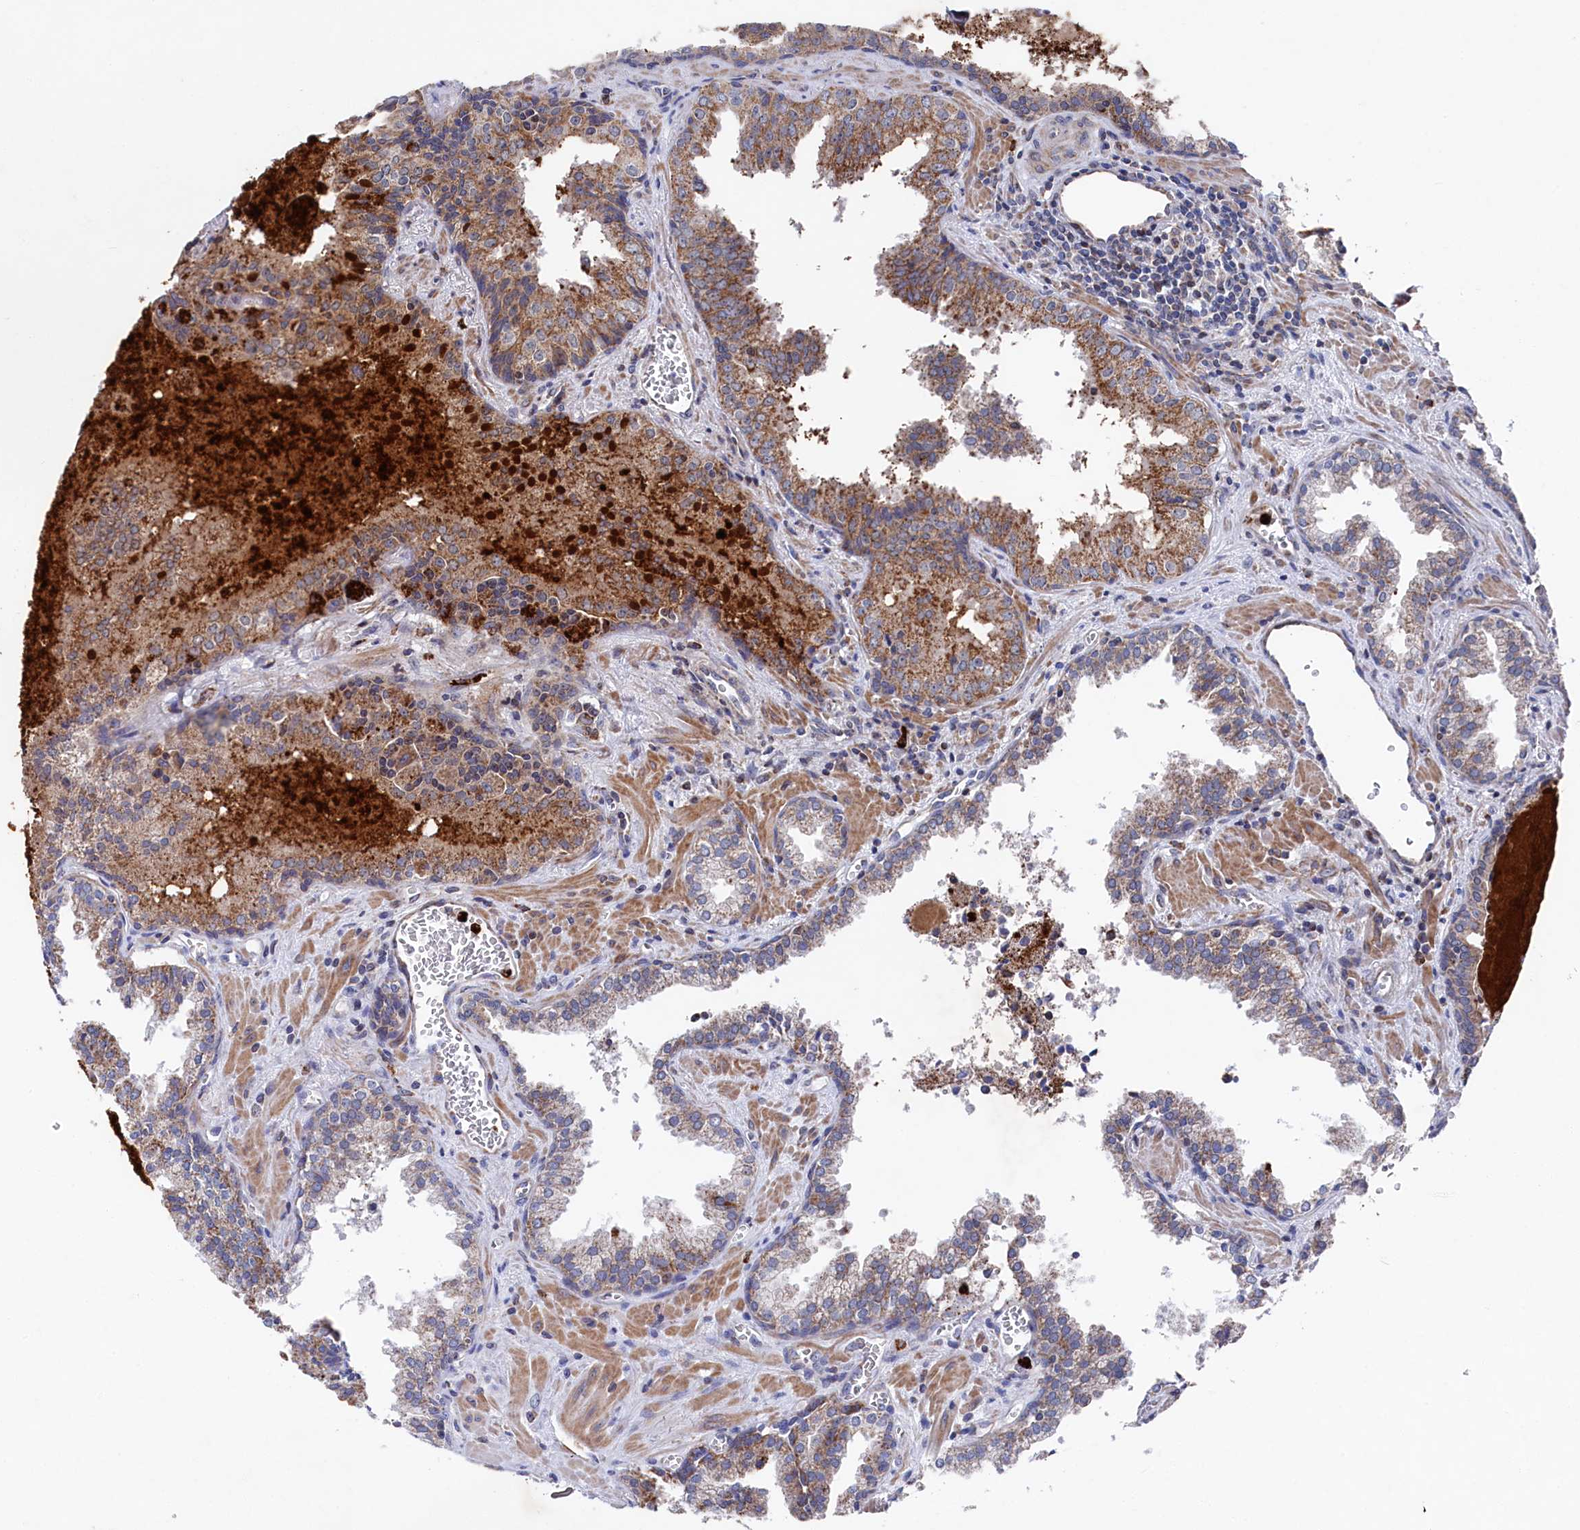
{"staining": {"intensity": "moderate", "quantity": ">75%", "location": "cytoplasmic/membranous"}, "tissue": "prostate cancer", "cell_type": "Tumor cells", "image_type": "cancer", "snomed": [{"axis": "morphology", "description": "Adenocarcinoma, High grade"}, {"axis": "topography", "description": "Prostate"}], "caption": "Protein positivity by immunohistochemistry (IHC) reveals moderate cytoplasmic/membranous expression in approximately >75% of tumor cells in prostate cancer (adenocarcinoma (high-grade)).", "gene": "CHCHD1", "patient": {"sex": "male", "age": 68}}